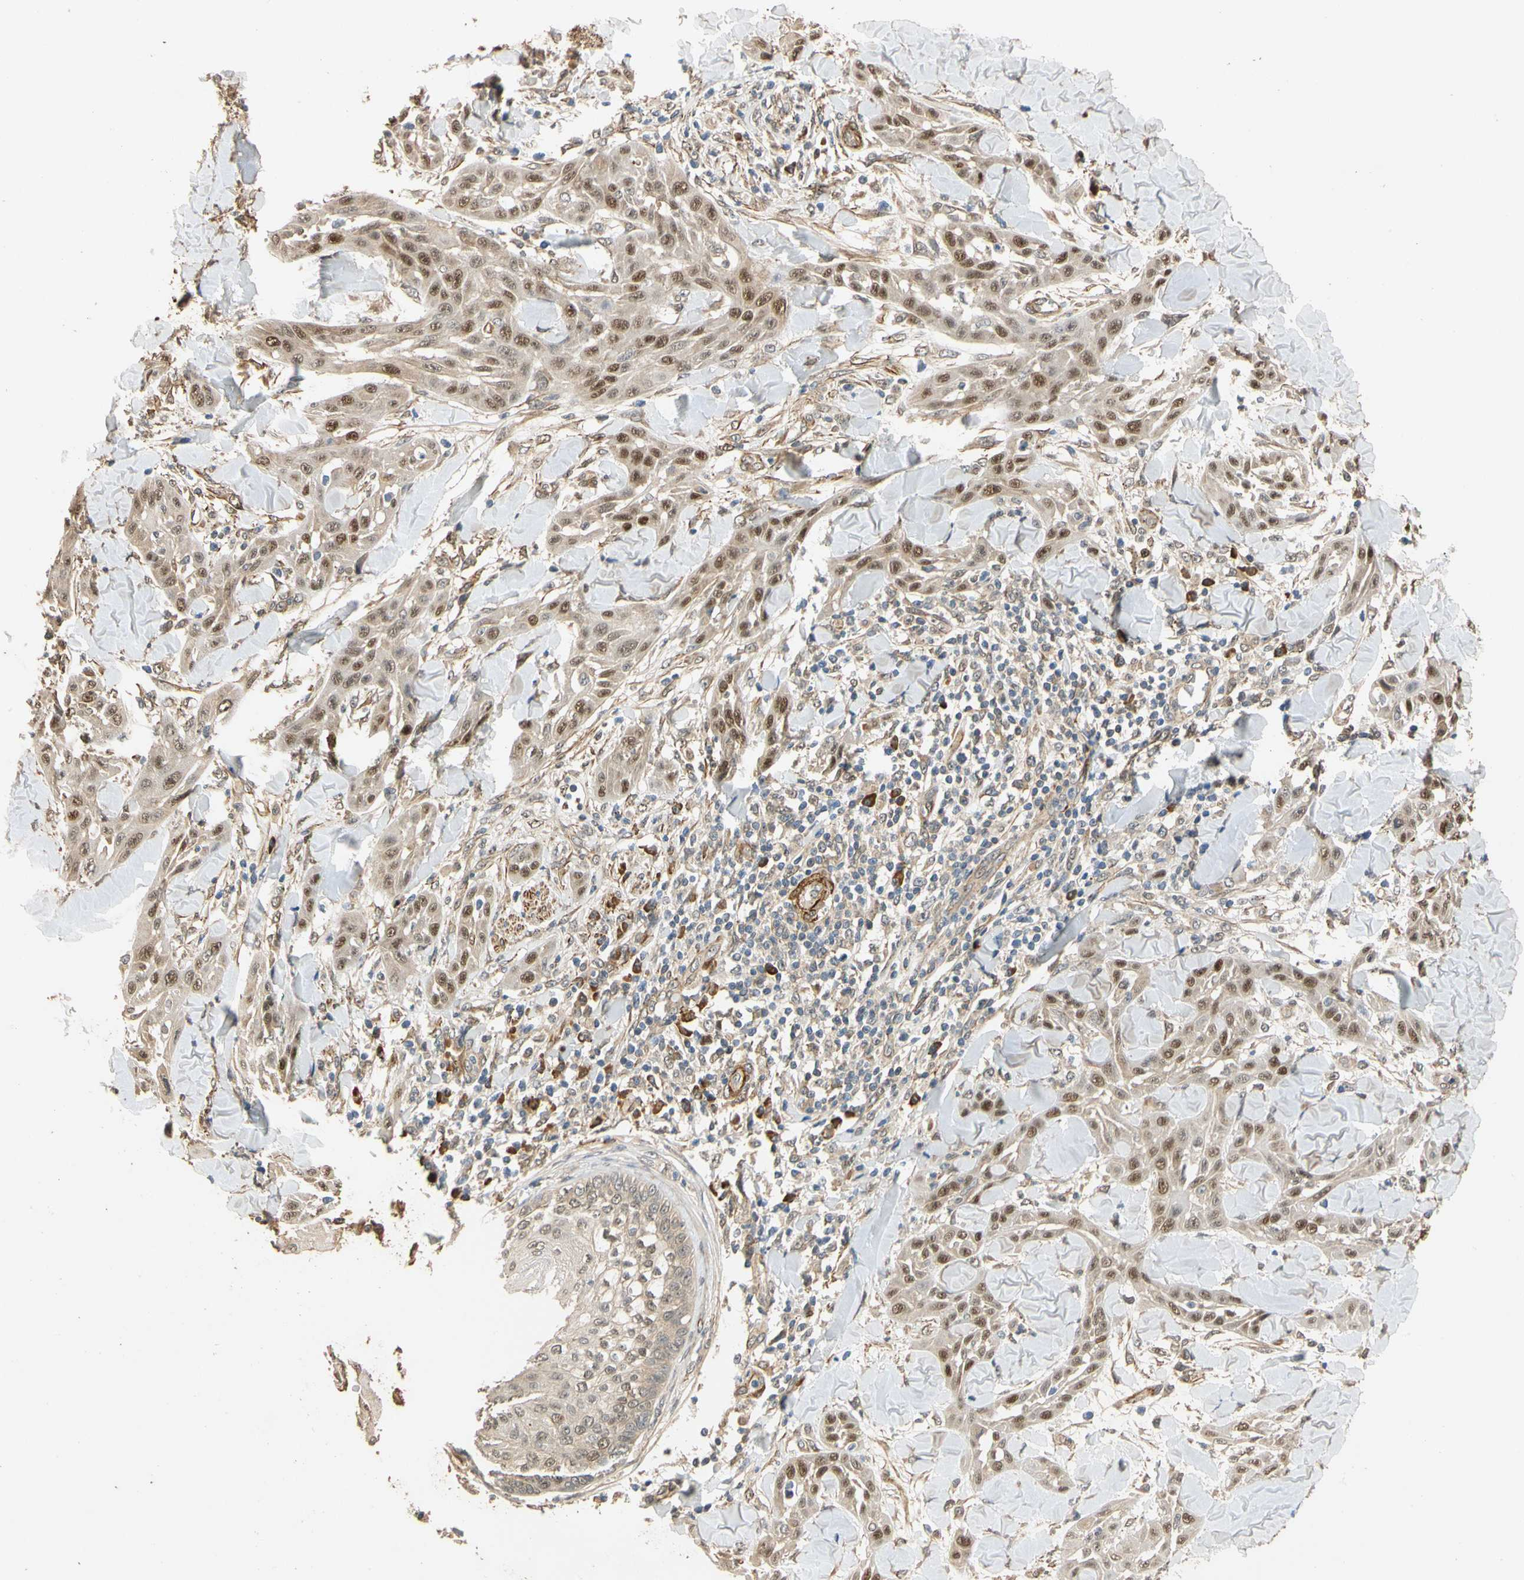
{"staining": {"intensity": "moderate", "quantity": "25%-75%", "location": "nuclear"}, "tissue": "skin cancer", "cell_type": "Tumor cells", "image_type": "cancer", "snomed": [{"axis": "morphology", "description": "Squamous cell carcinoma, NOS"}, {"axis": "topography", "description": "Skin"}], "caption": "Skin cancer (squamous cell carcinoma) stained with a brown dye displays moderate nuclear positive positivity in about 25%-75% of tumor cells.", "gene": "QSER1", "patient": {"sex": "male", "age": 24}}